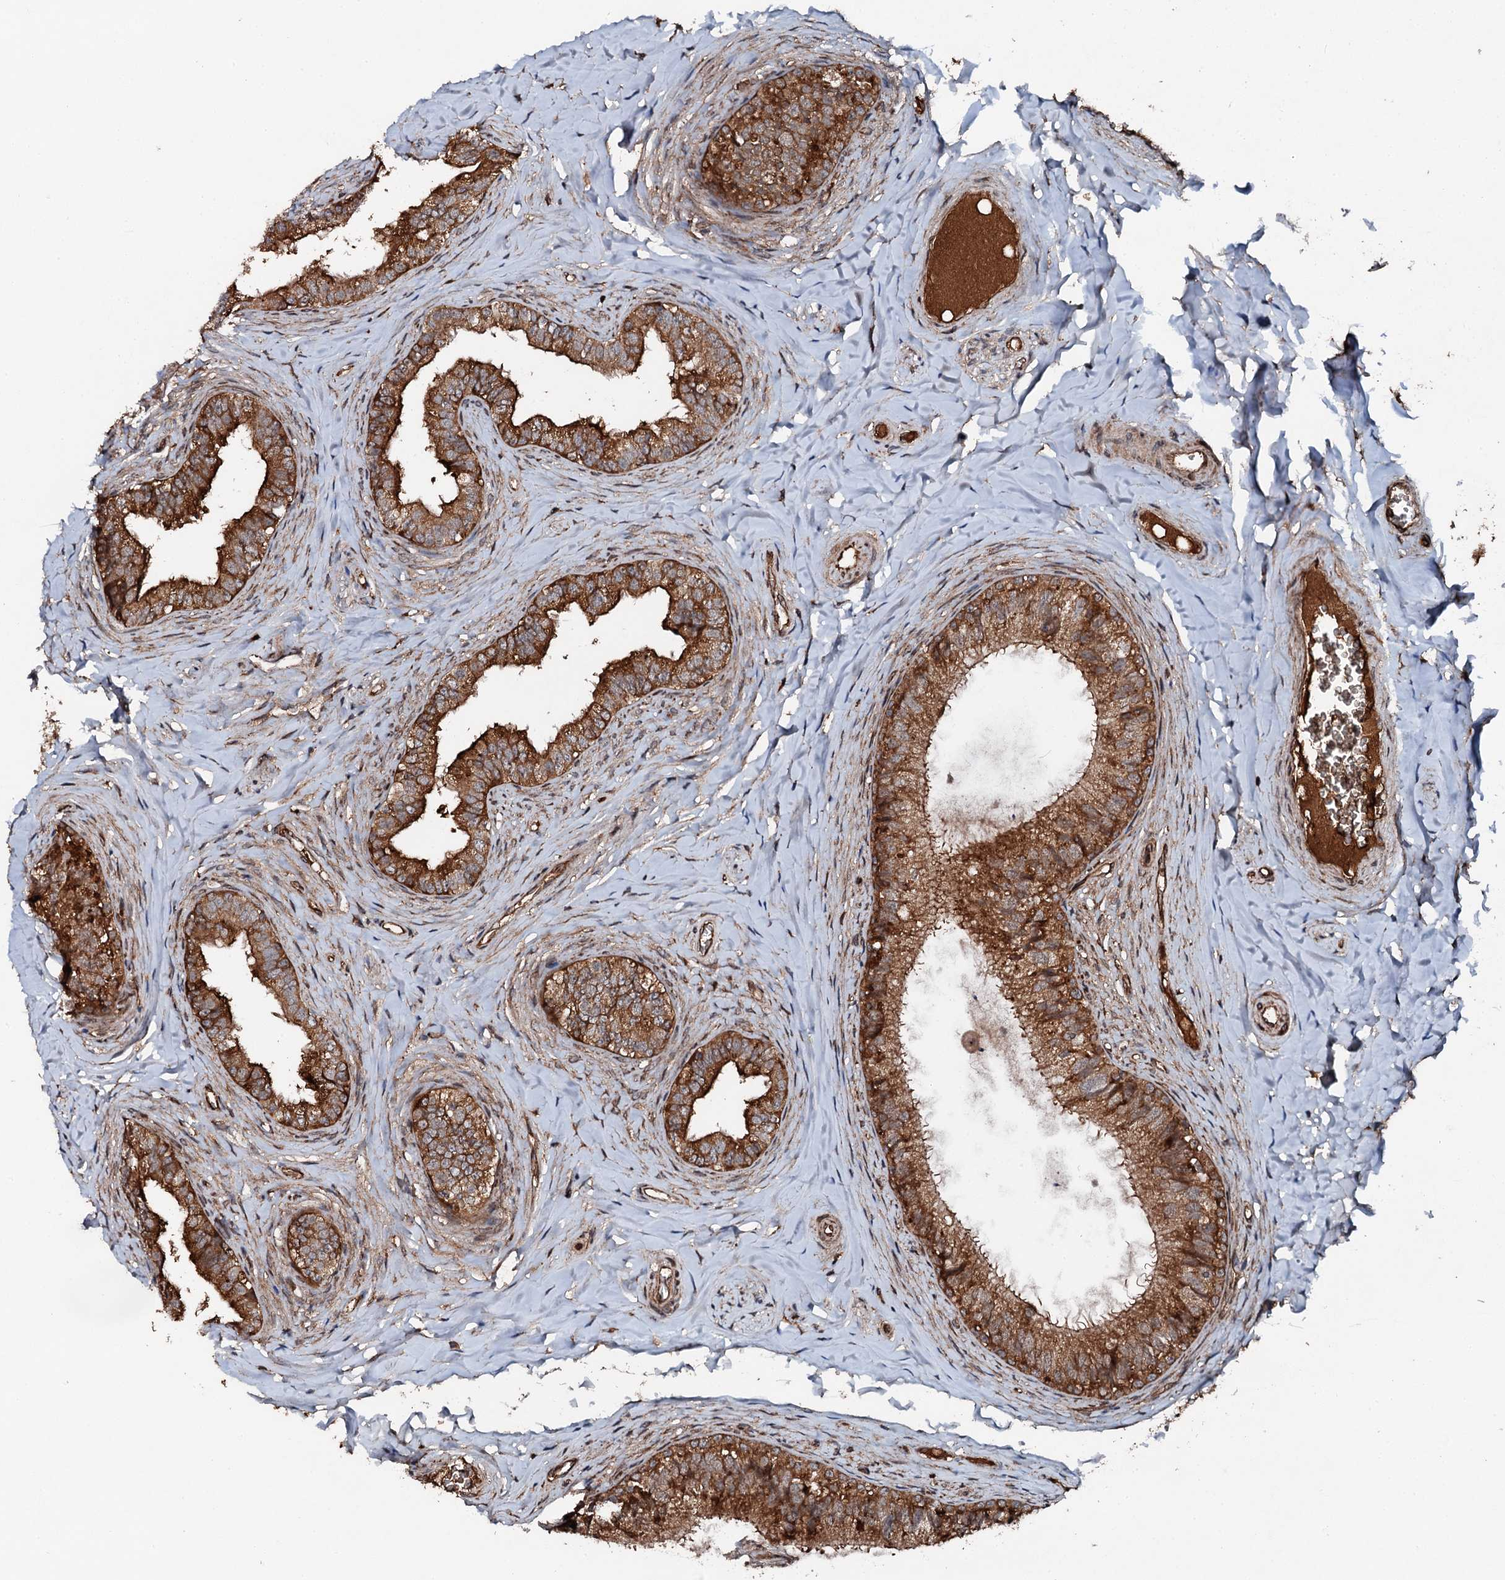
{"staining": {"intensity": "strong", "quantity": ">75%", "location": "cytoplasmic/membranous"}, "tissue": "epididymis", "cell_type": "Glandular cells", "image_type": "normal", "snomed": [{"axis": "morphology", "description": "Normal tissue, NOS"}, {"axis": "topography", "description": "Epididymis"}], "caption": "Strong cytoplasmic/membranous expression is present in approximately >75% of glandular cells in benign epididymis. The staining was performed using DAB (3,3'-diaminobenzidine), with brown indicating positive protein expression. Nuclei are stained blue with hematoxylin.", "gene": "FLYWCH1", "patient": {"sex": "male", "age": 34}}